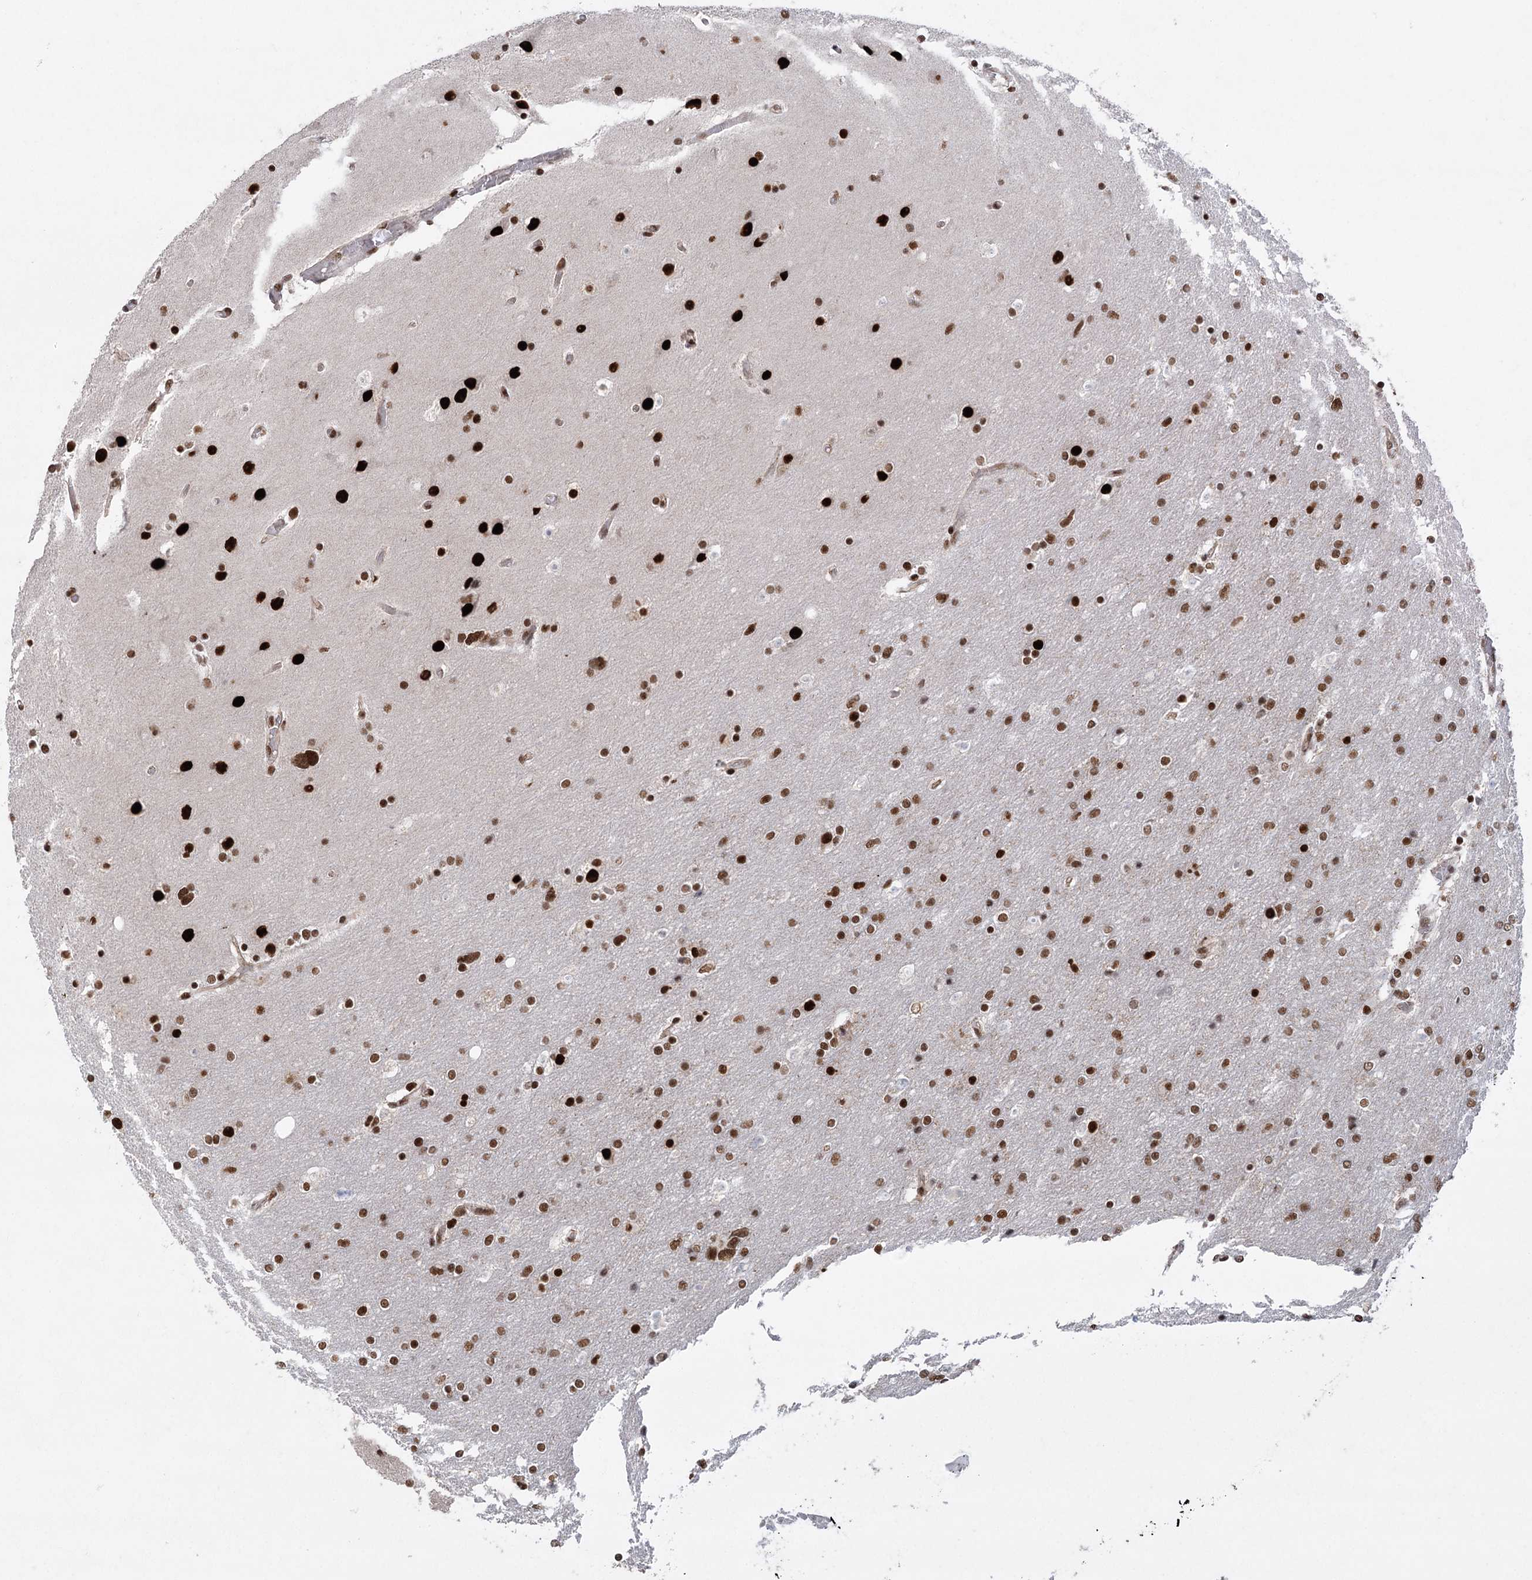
{"staining": {"intensity": "moderate", "quantity": ">75%", "location": "nuclear"}, "tissue": "glioma", "cell_type": "Tumor cells", "image_type": "cancer", "snomed": [{"axis": "morphology", "description": "Glioma, malignant, High grade"}, {"axis": "topography", "description": "Cerebral cortex"}], "caption": "Glioma stained with a protein marker exhibits moderate staining in tumor cells.", "gene": "ZCCHC8", "patient": {"sex": "female", "age": 36}}